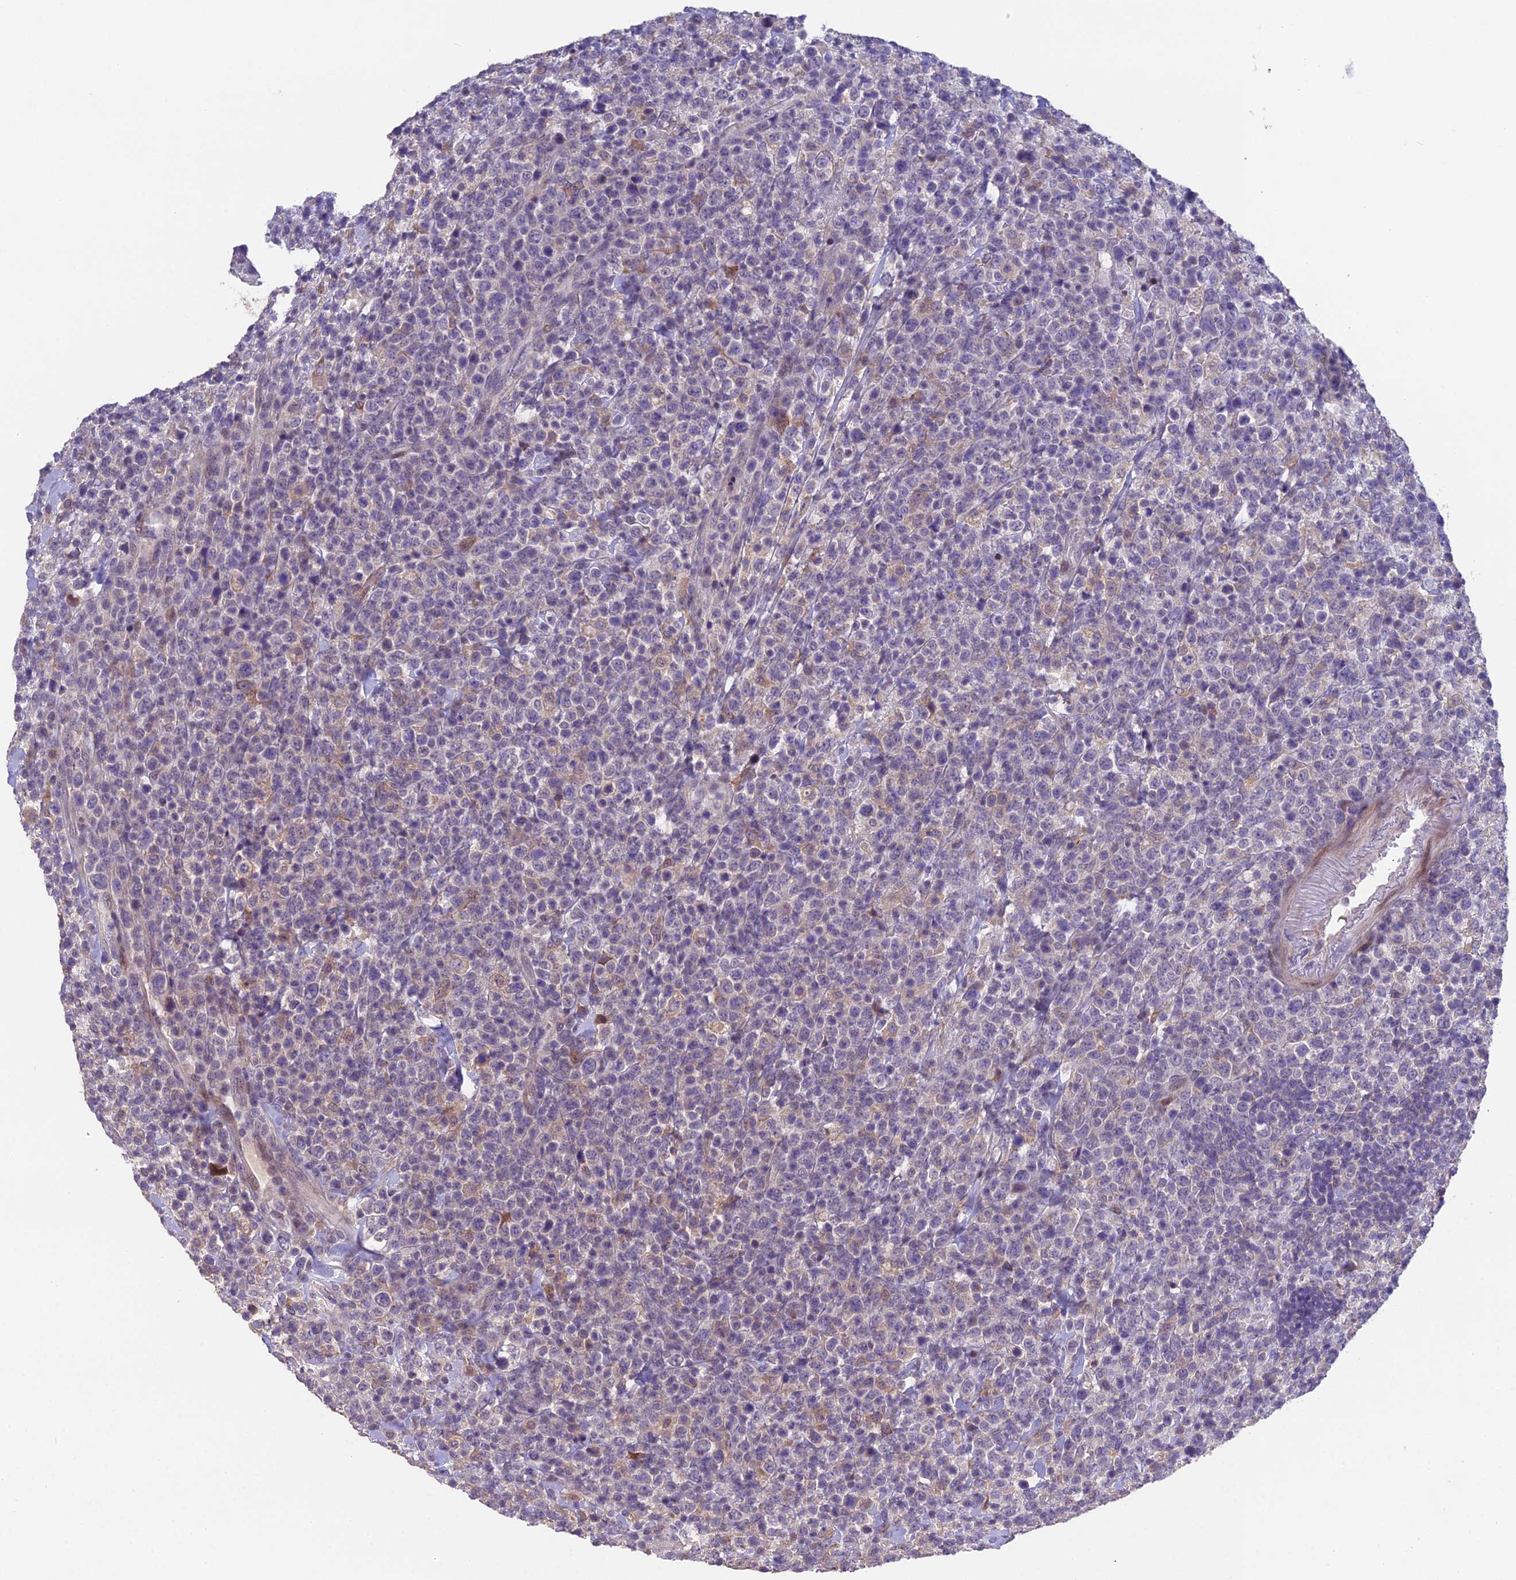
{"staining": {"intensity": "negative", "quantity": "none", "location": "none"}, "tissue": "lymphoma", "cell_type": "Tumor cells", "image_type": "cancer", "snomed": [{"axis": "morphology", "description": "Malignant lymphoma, non-Hodgkin's type, High grade"}, {"axis": "topography", "description": "Colon"}], "caption": "Immunohistochemistry (IHC) of high-grade malignant lymphoma, non-Hodgkin's type displays no staining in tumor cells.", "gene": "PUS10", "patient": {"sex": "female", "age": 53}}